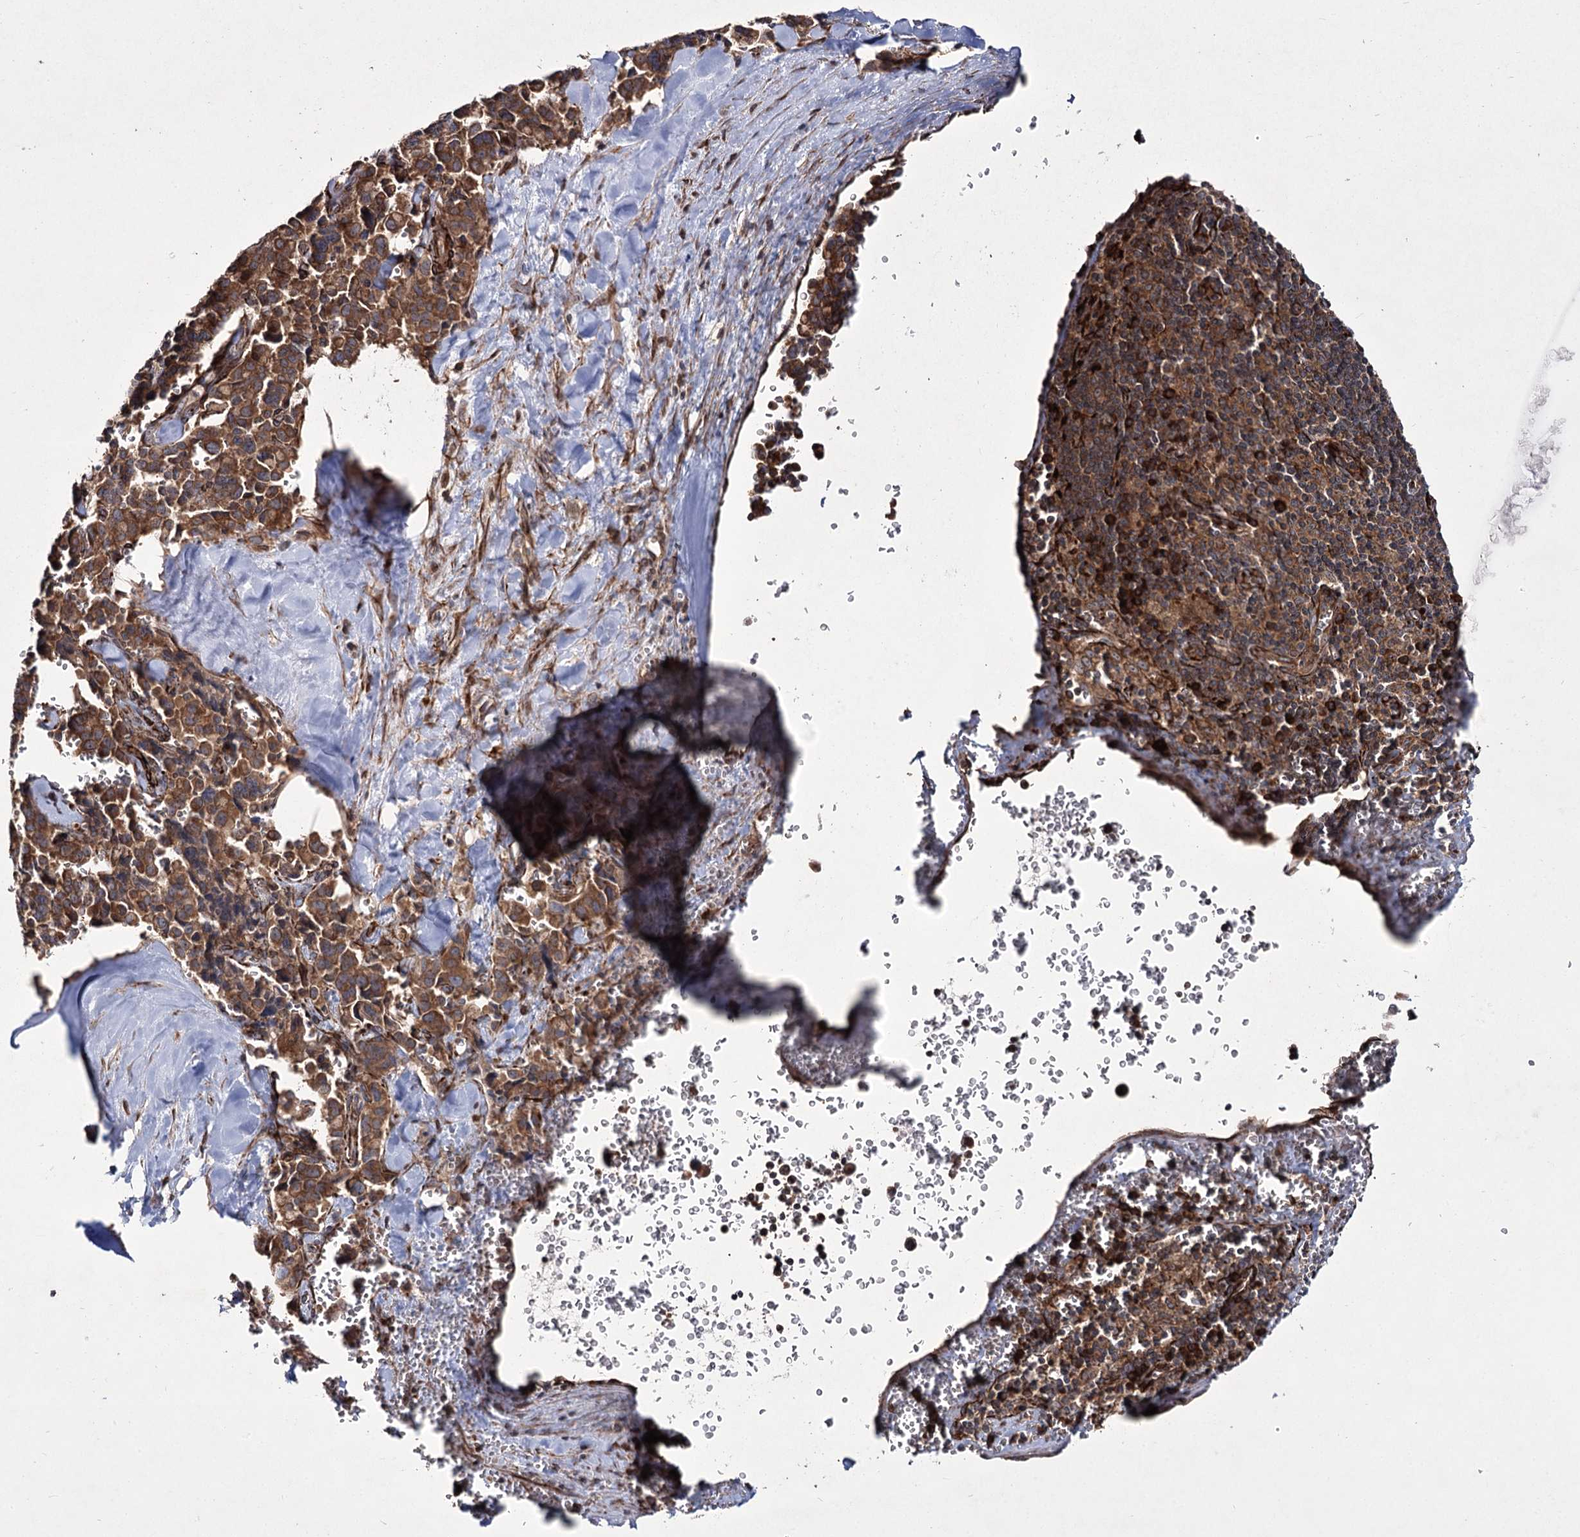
{"staining": {"intensity": "moderate", "quantity": ">75%", "location": "cytoplasmic/membranous"}, "tissue": "pancreatic cancer", "cell_type": "Tumor cells", "image_type": "cancer", "snomed": [{"axis": "morphology", "description": "Adenocarcinoma, NOS"}, {"axis": "topography", "description": "Pancreas"}], "caption": "Pancreatic cancer stained with a brown dye exhibits moderate cytoplasmic/membranous positive staining in approximately >75% of tumor cells.", "gene": "HECTD2", "patient": {"sex": "male", "age": 65}}